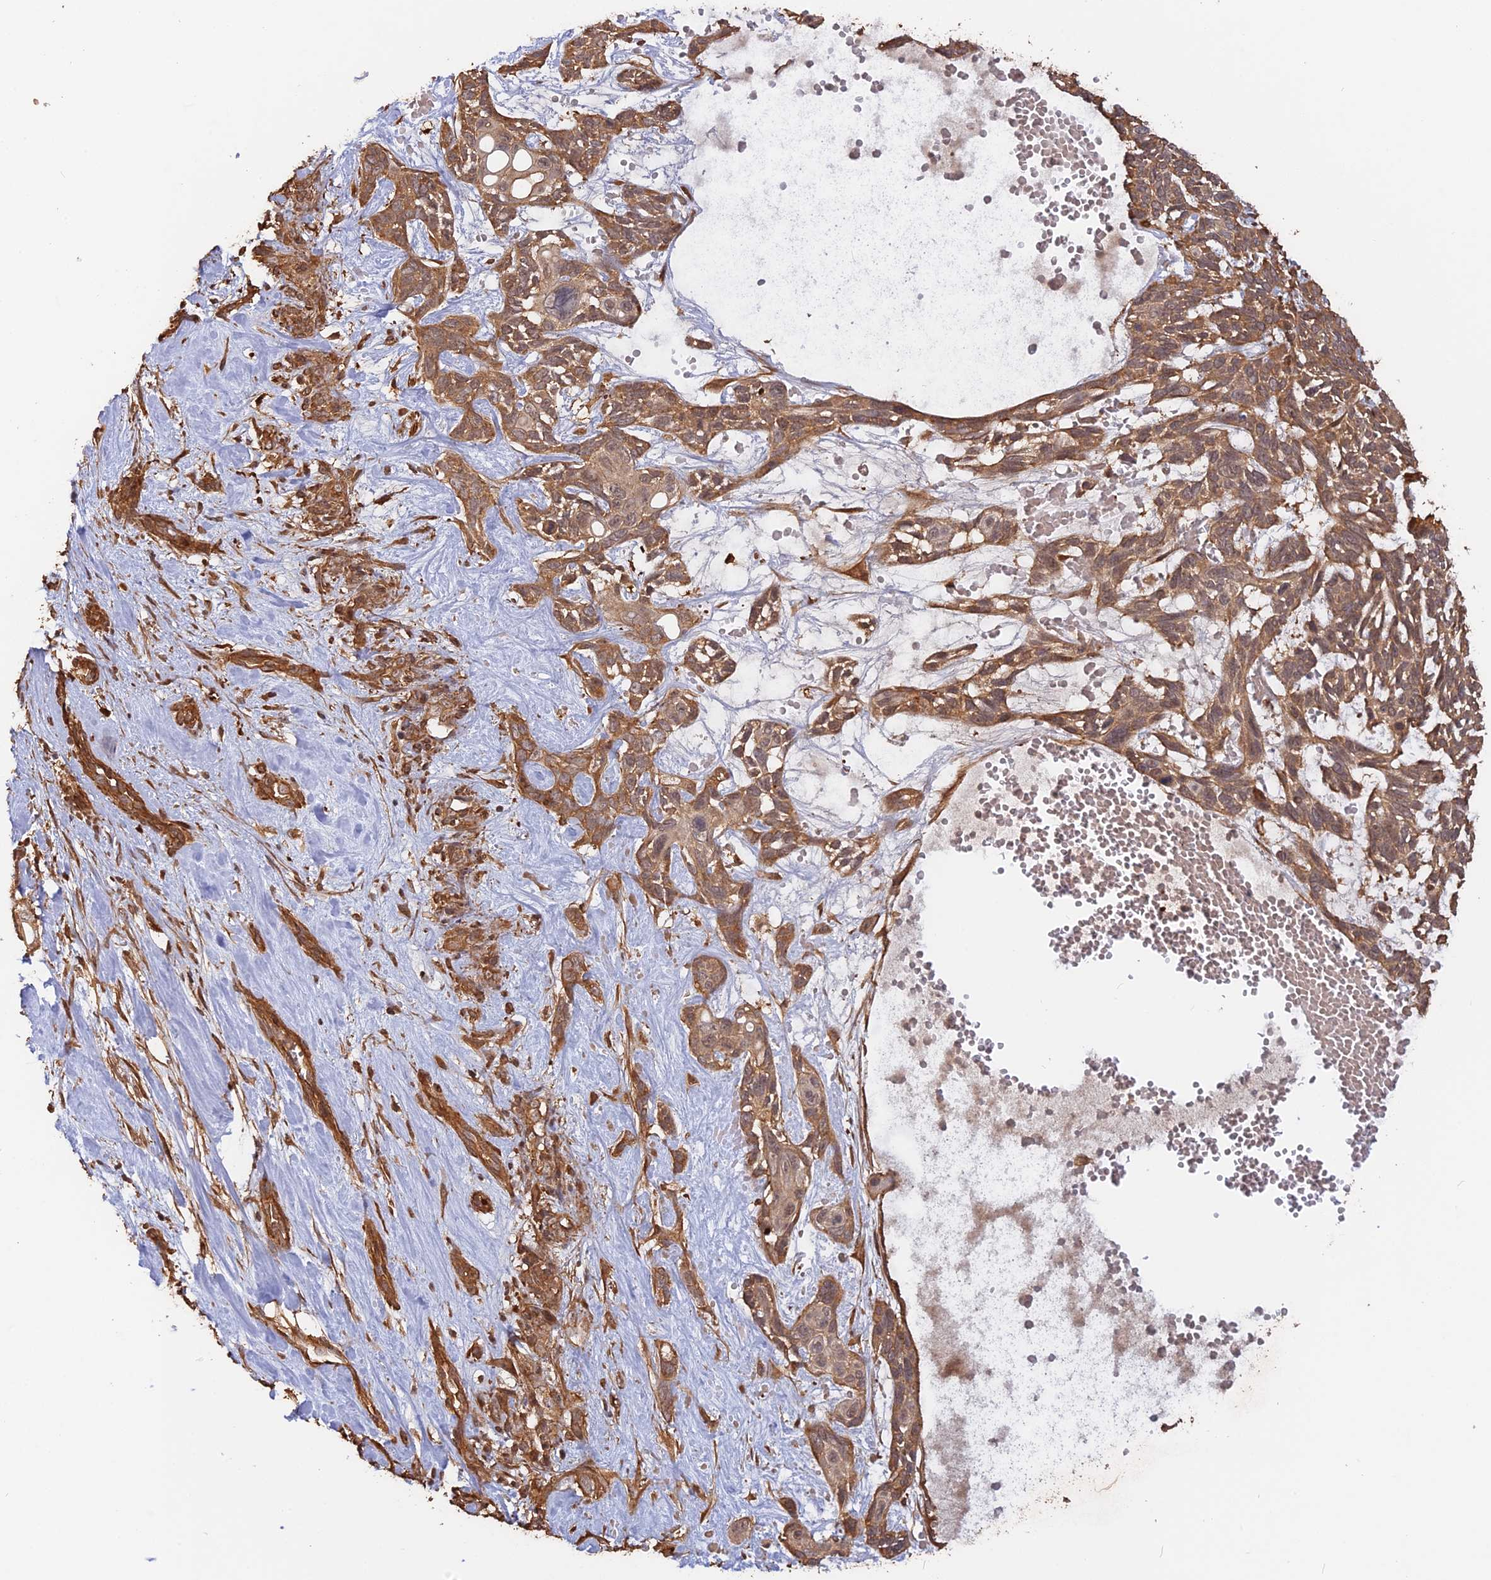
{"staining": {"intensity": "moderate", "quantity": ">75%", "location": "cytoplasmic/membranous"}, "tissue": "skin cancer", "cell_type": "Tumor cells", "image_type": "cancer", "snomed": [{"axis": "morphology", "description": "Basal cell carcinoma"}, {"axis": "topography", "description": "Skin"}], "caption": "Protein expression analysis of basal cell carcinoma (skin) reveals moderate cytoplasmic/membranous staining in approximately >75% of tumor cells. Using DAB (brown) and hematoxylin (blue) stains, captured at high magnification using brightfield microscopy.", "gene": "CCDC174", "patient": {"sex": "male", "age": 88}}